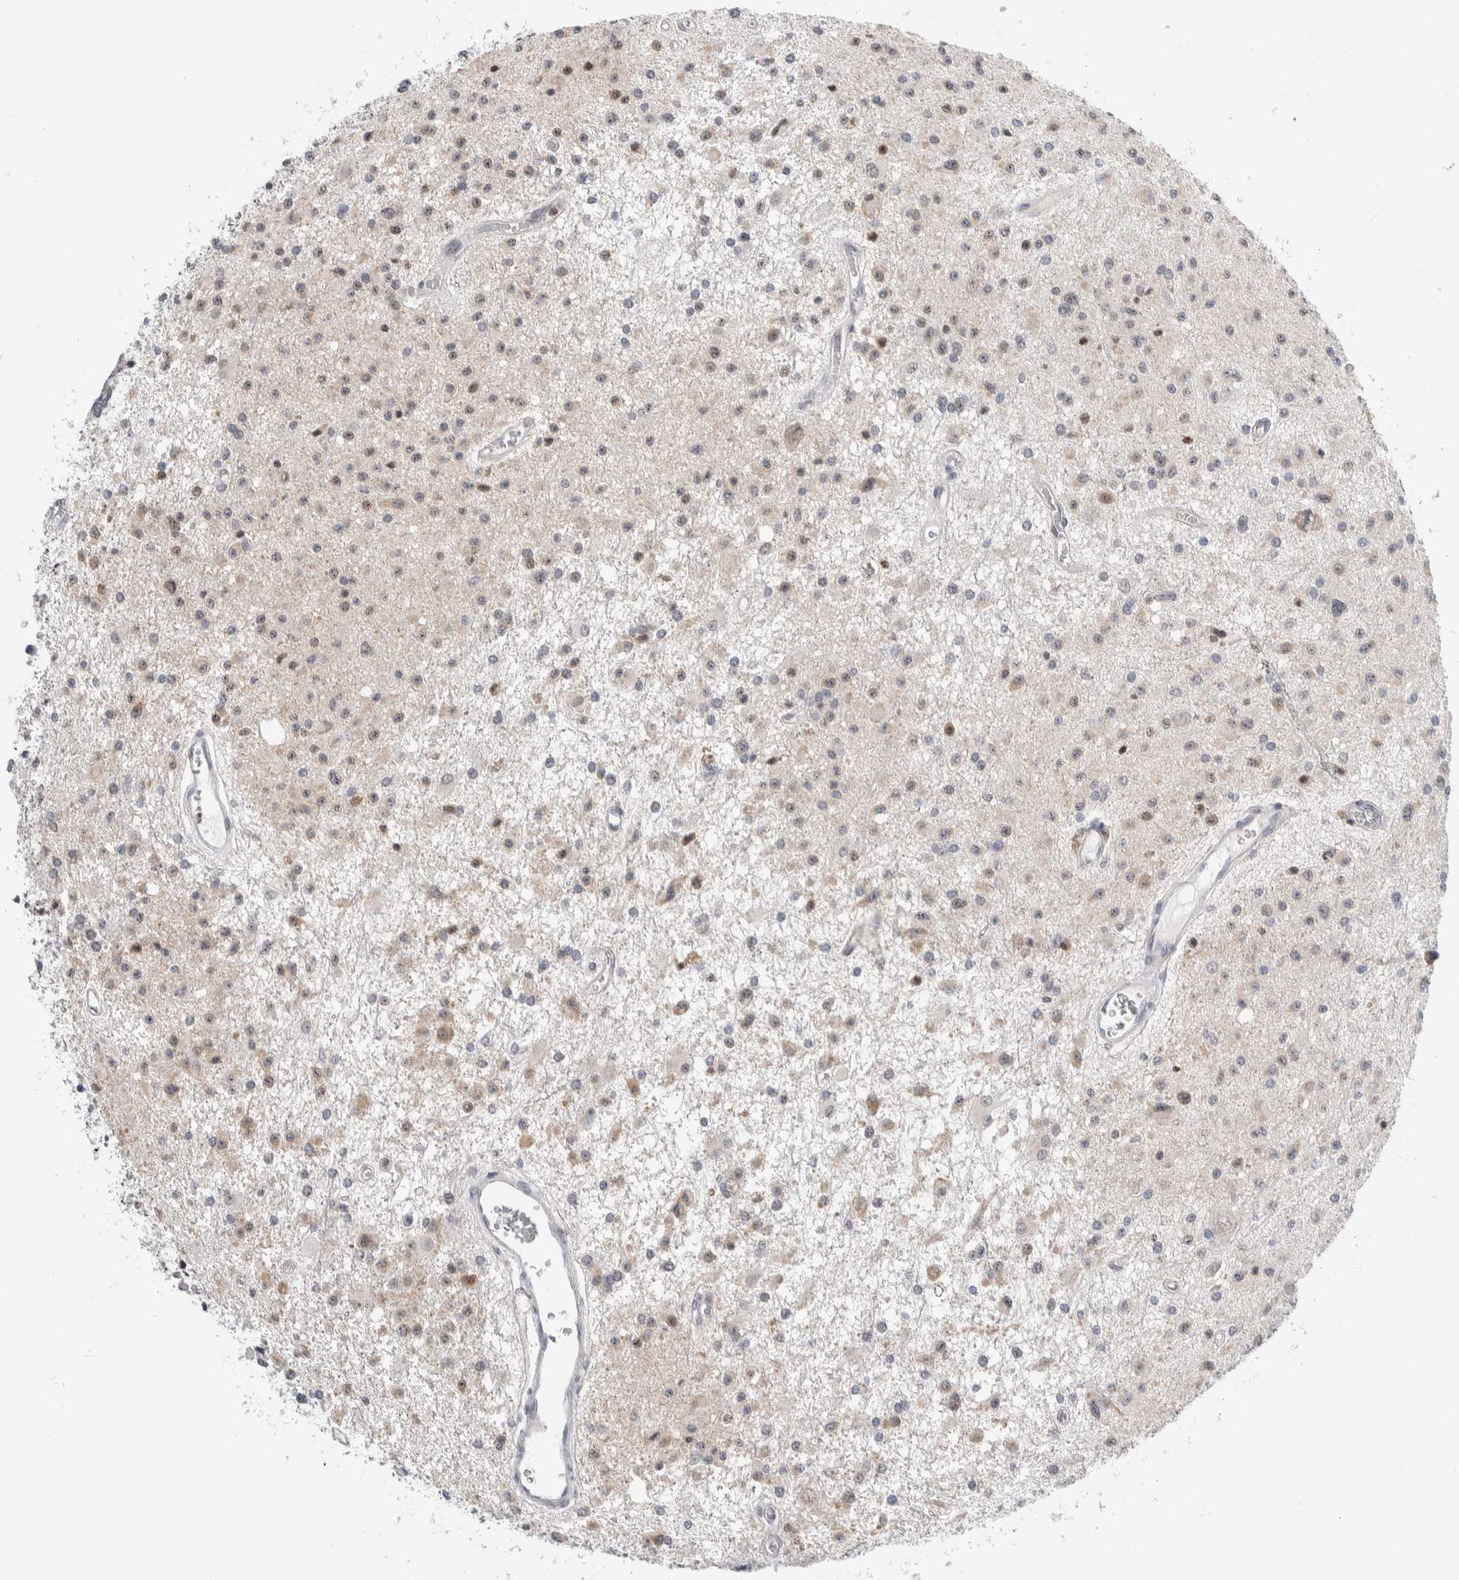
{"staining": {"intensity": "weak", "quantity": "<25%", "location": "nuclear"}, "tissue": "glioma", "cell_type": "Tumor cells", "image_type": "cancer", "snomed": [{"axis": "morphology", "description": "Glioma, malignant, Low grade"}, {"axis": "topography", "description": "Brain"}], "caption": "Tumor cells show no significant protein positivity in malignant glioma (low-grade). (Immunohistochemistry (ihc), brightfield microscopy, high magnification).", "gene": "NEUROD1", "patient": {"sex": "male", "age": 58}}